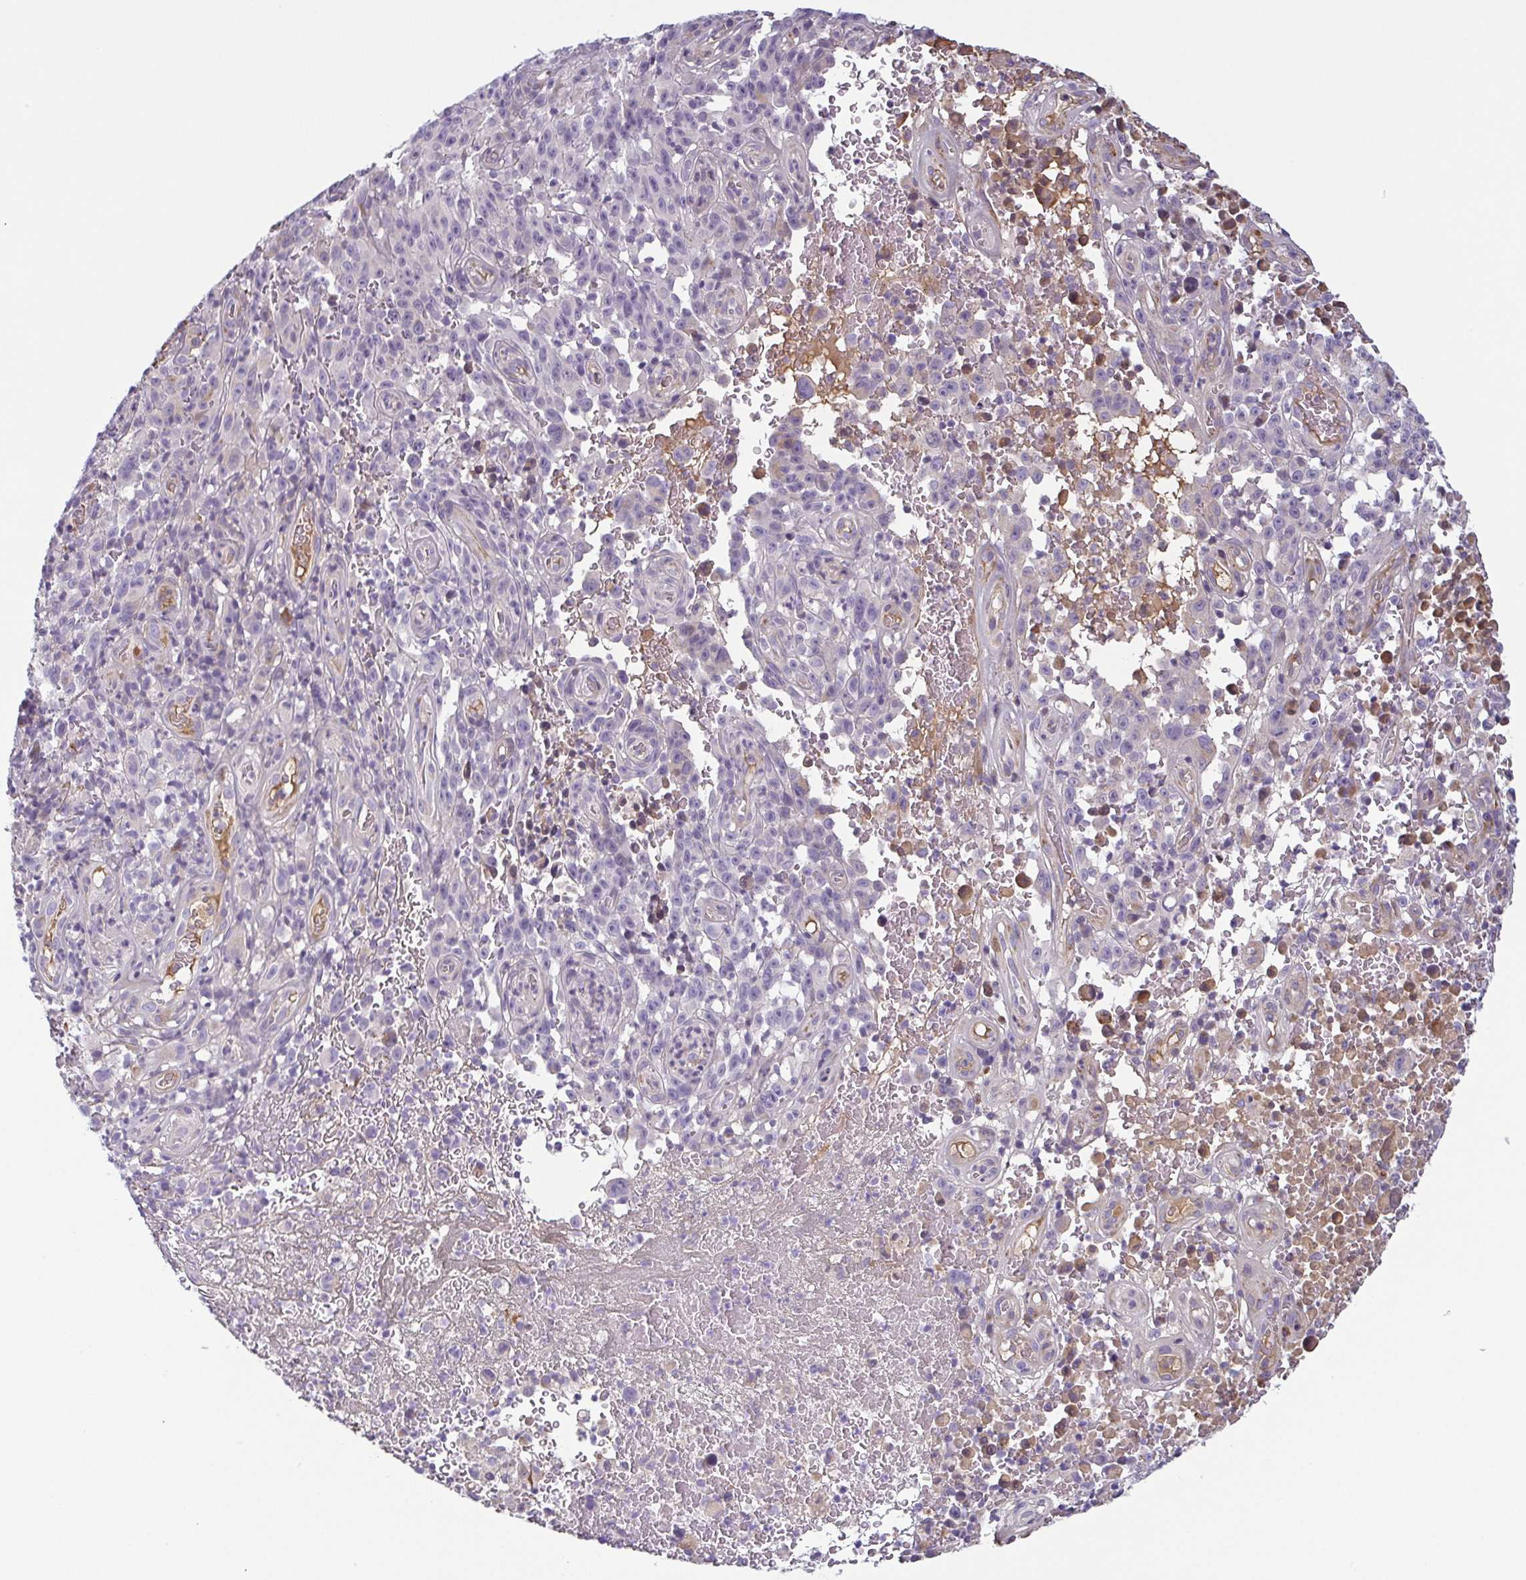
{"staining": {"intensity": "negative", "quantity": "none", "location": "none"}, "tissue": "melanoma", "cell_type": "Tumor cells", "image_type": "cancer", "snomed": [{"axis": "morphology", "description": "Malignant melanoma, NOS"}, {"axis": "topography", "description": "Skin"}], "caption": "The image reveals no significant expression in tumor cells of melanoma.", "gene": "ECM1", "patient": {"sex": "female", "age": 82}}